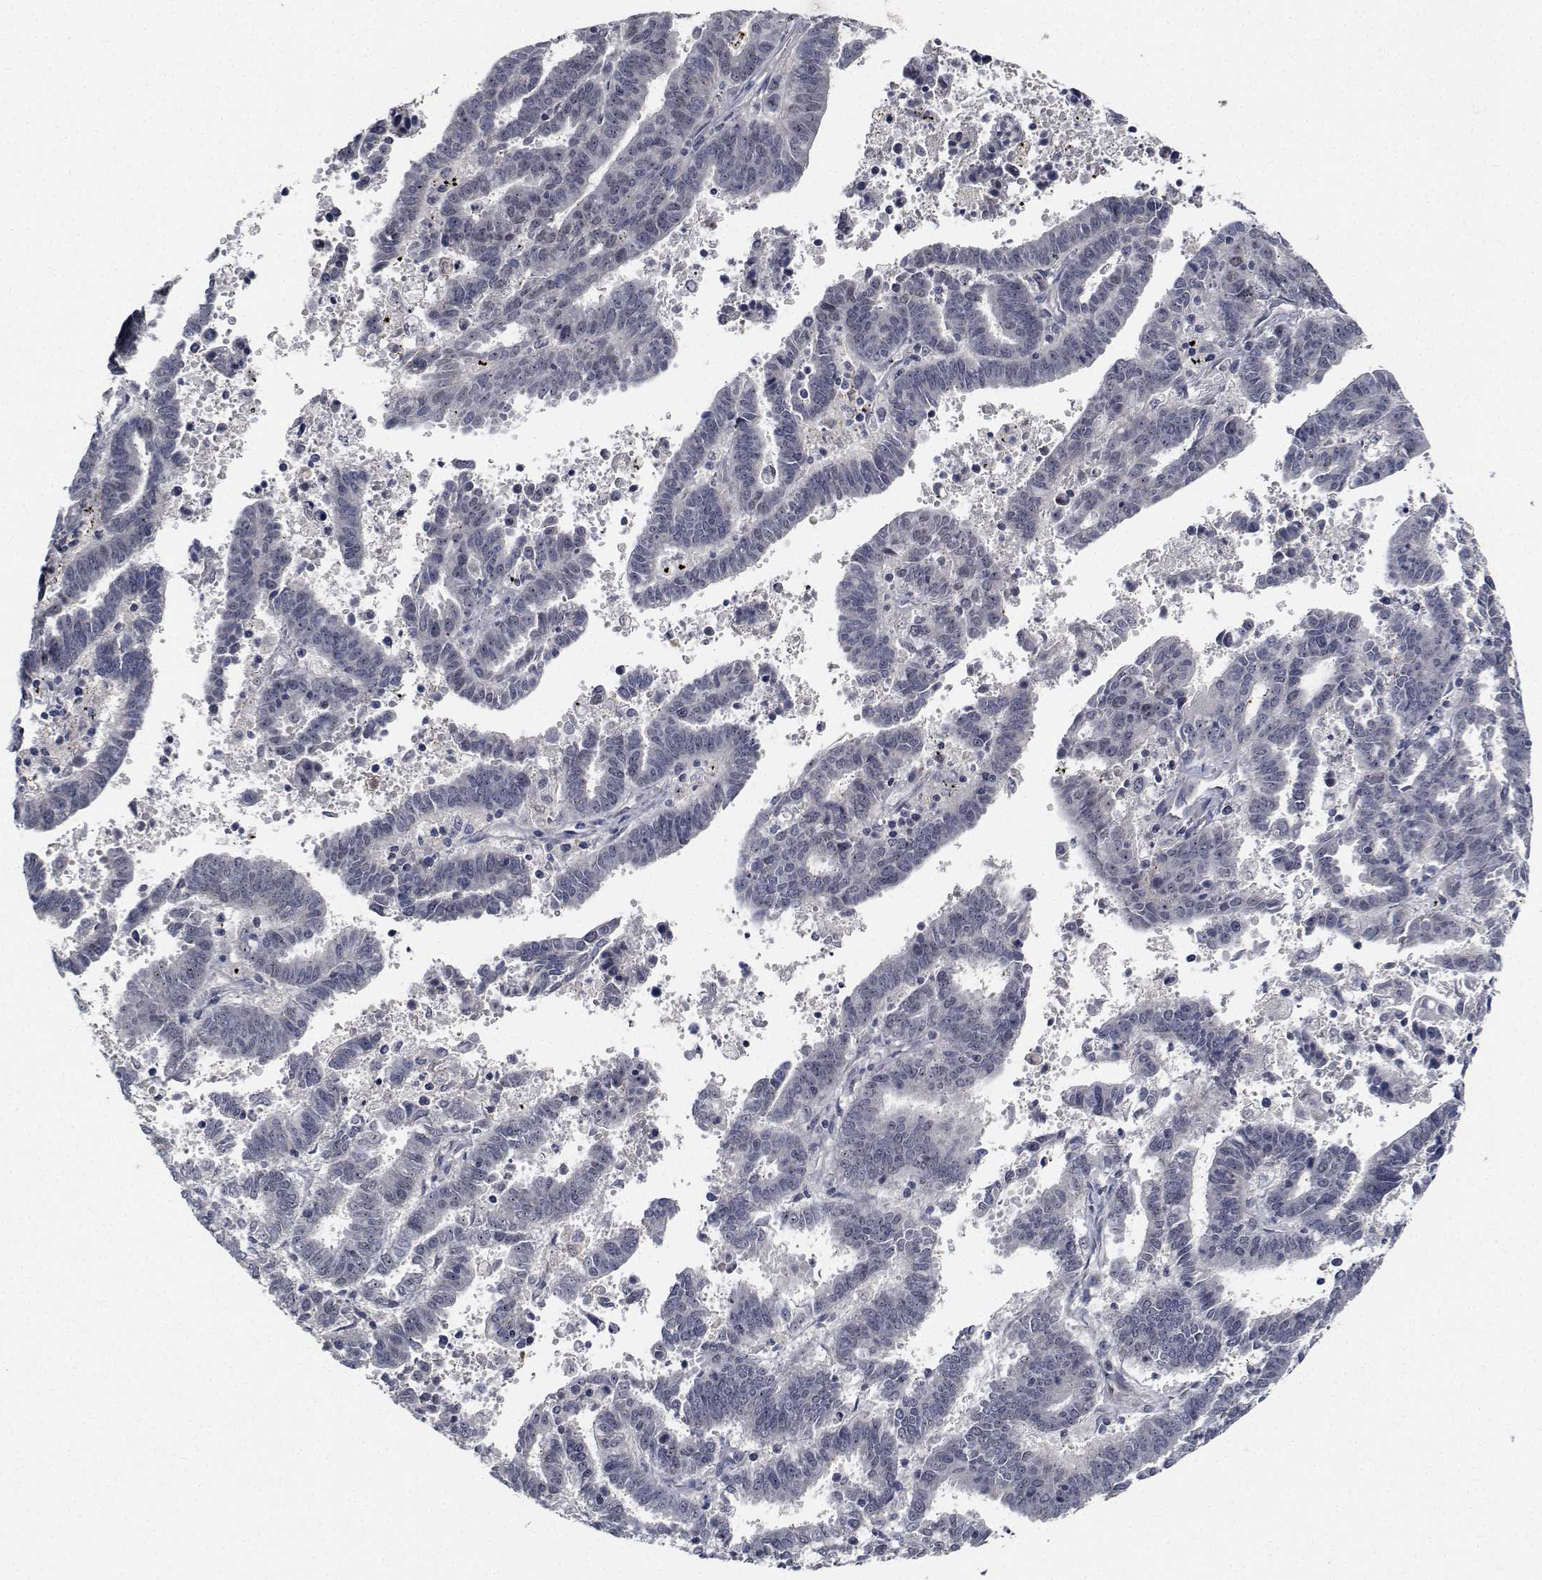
{"staining": {"intensity": "negative", "quantity": "none", "location": "none"}, "tissue": "endometrial cancer", "cell_type": "Tumor cells", "image_type": "cancer", "snomed": [{"axis": "morphology", "description": "Adenocarcinoma, NOS"}, {"axis": "topography", "description": "Uterus"}], "caption": "Human endometrial adenocarcinoma stained for a protein using IHC displays no staining in tumor cells.", "gene": "NVL", "patient": {"sex": "female", "age": 83}}